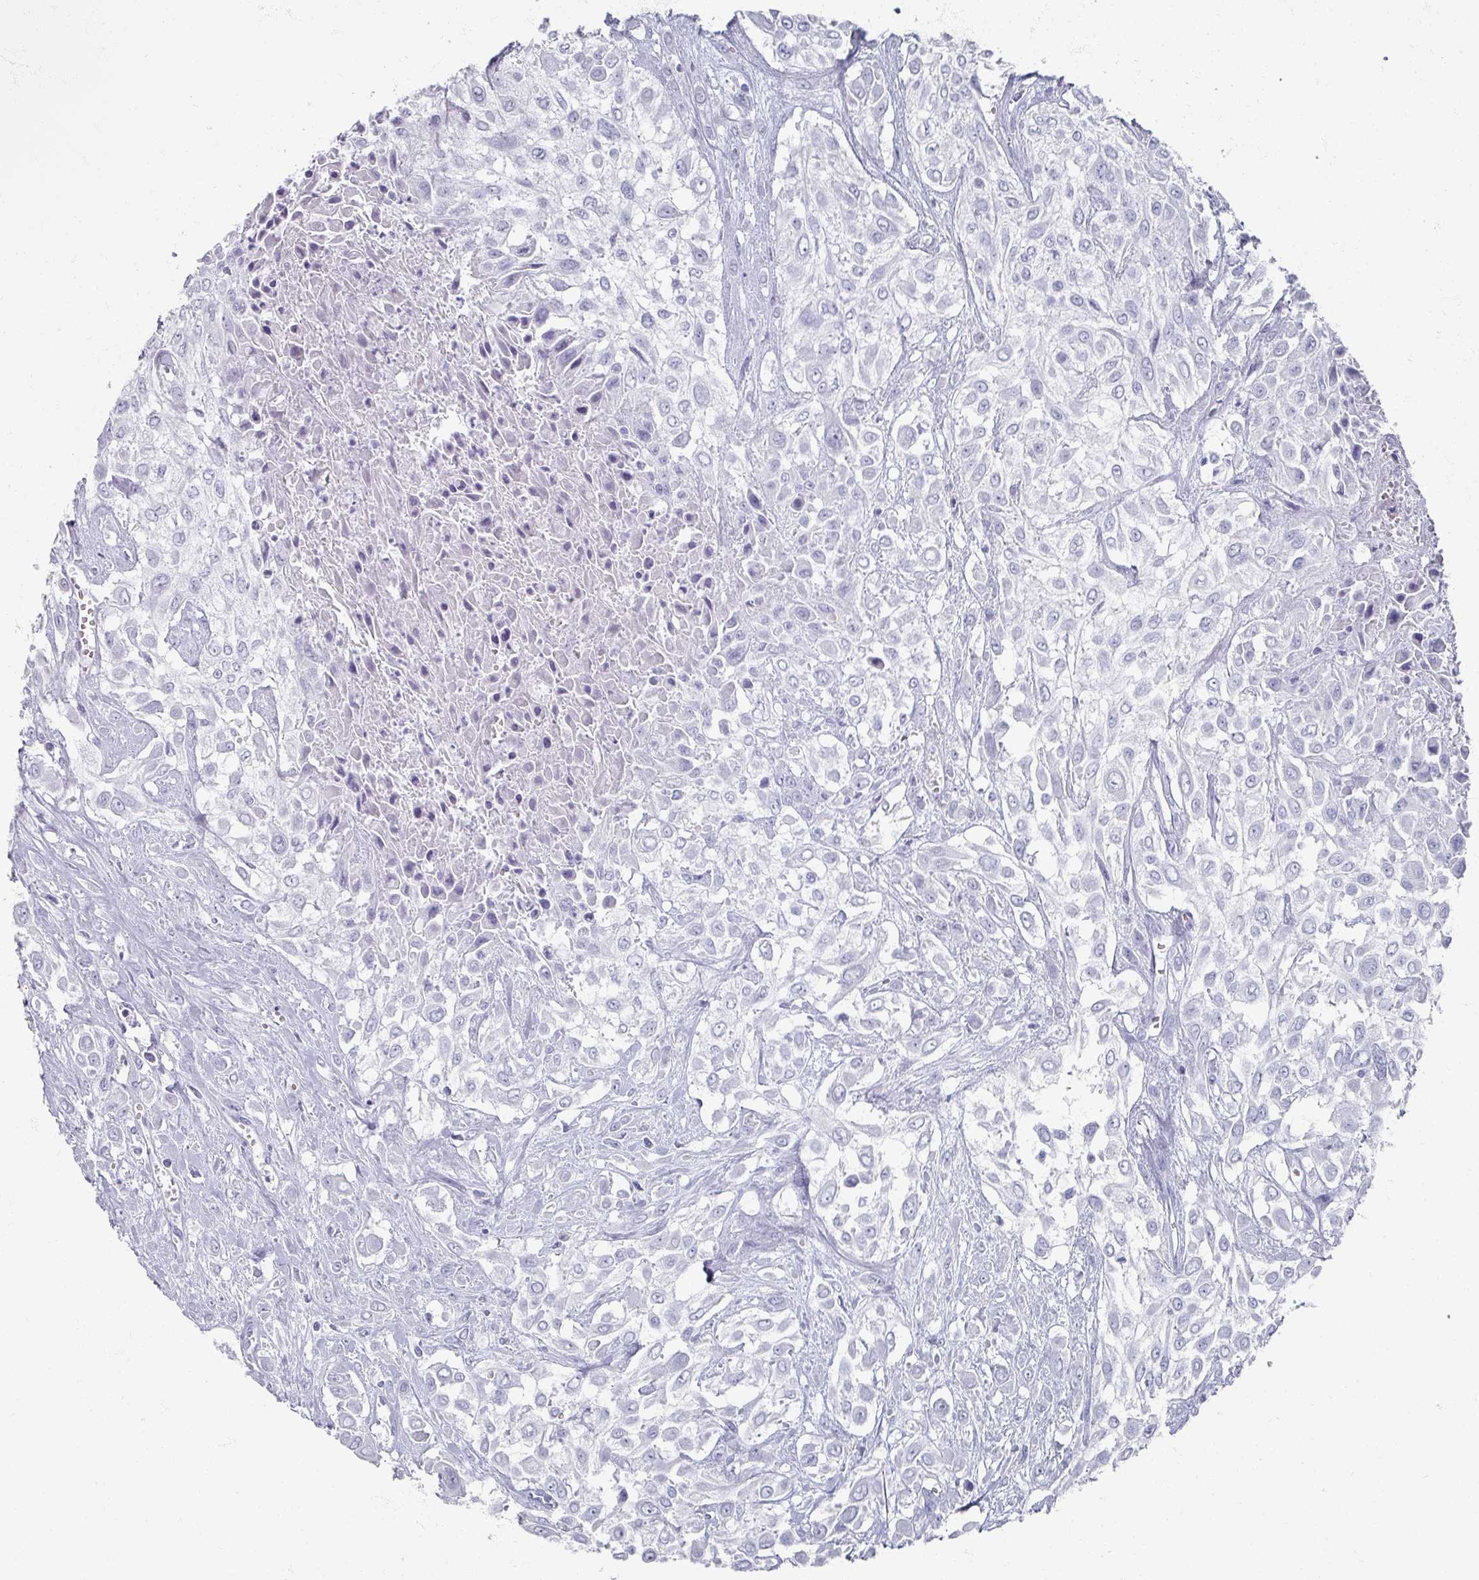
{"staining": {"intensity": "negative", "quantity": "none", "location": "none"}, "tissue": "urothelial cancer", "cell_type": "Tumor cells", "image_type": "cancer", "snomed": [{"axis": "morphology", "description": "Urothelial carcinoma, High grade"}, {"axis": "topography", "description": "Urinary bladder"}], "caption": "Immunohistochemistry image of neoplastic tissue: human urothelial cancer stained with DAB shows no significant protein staining in tumor cells.", "gene": "OMG", "patient": {"sex": "male", "age": 57}}